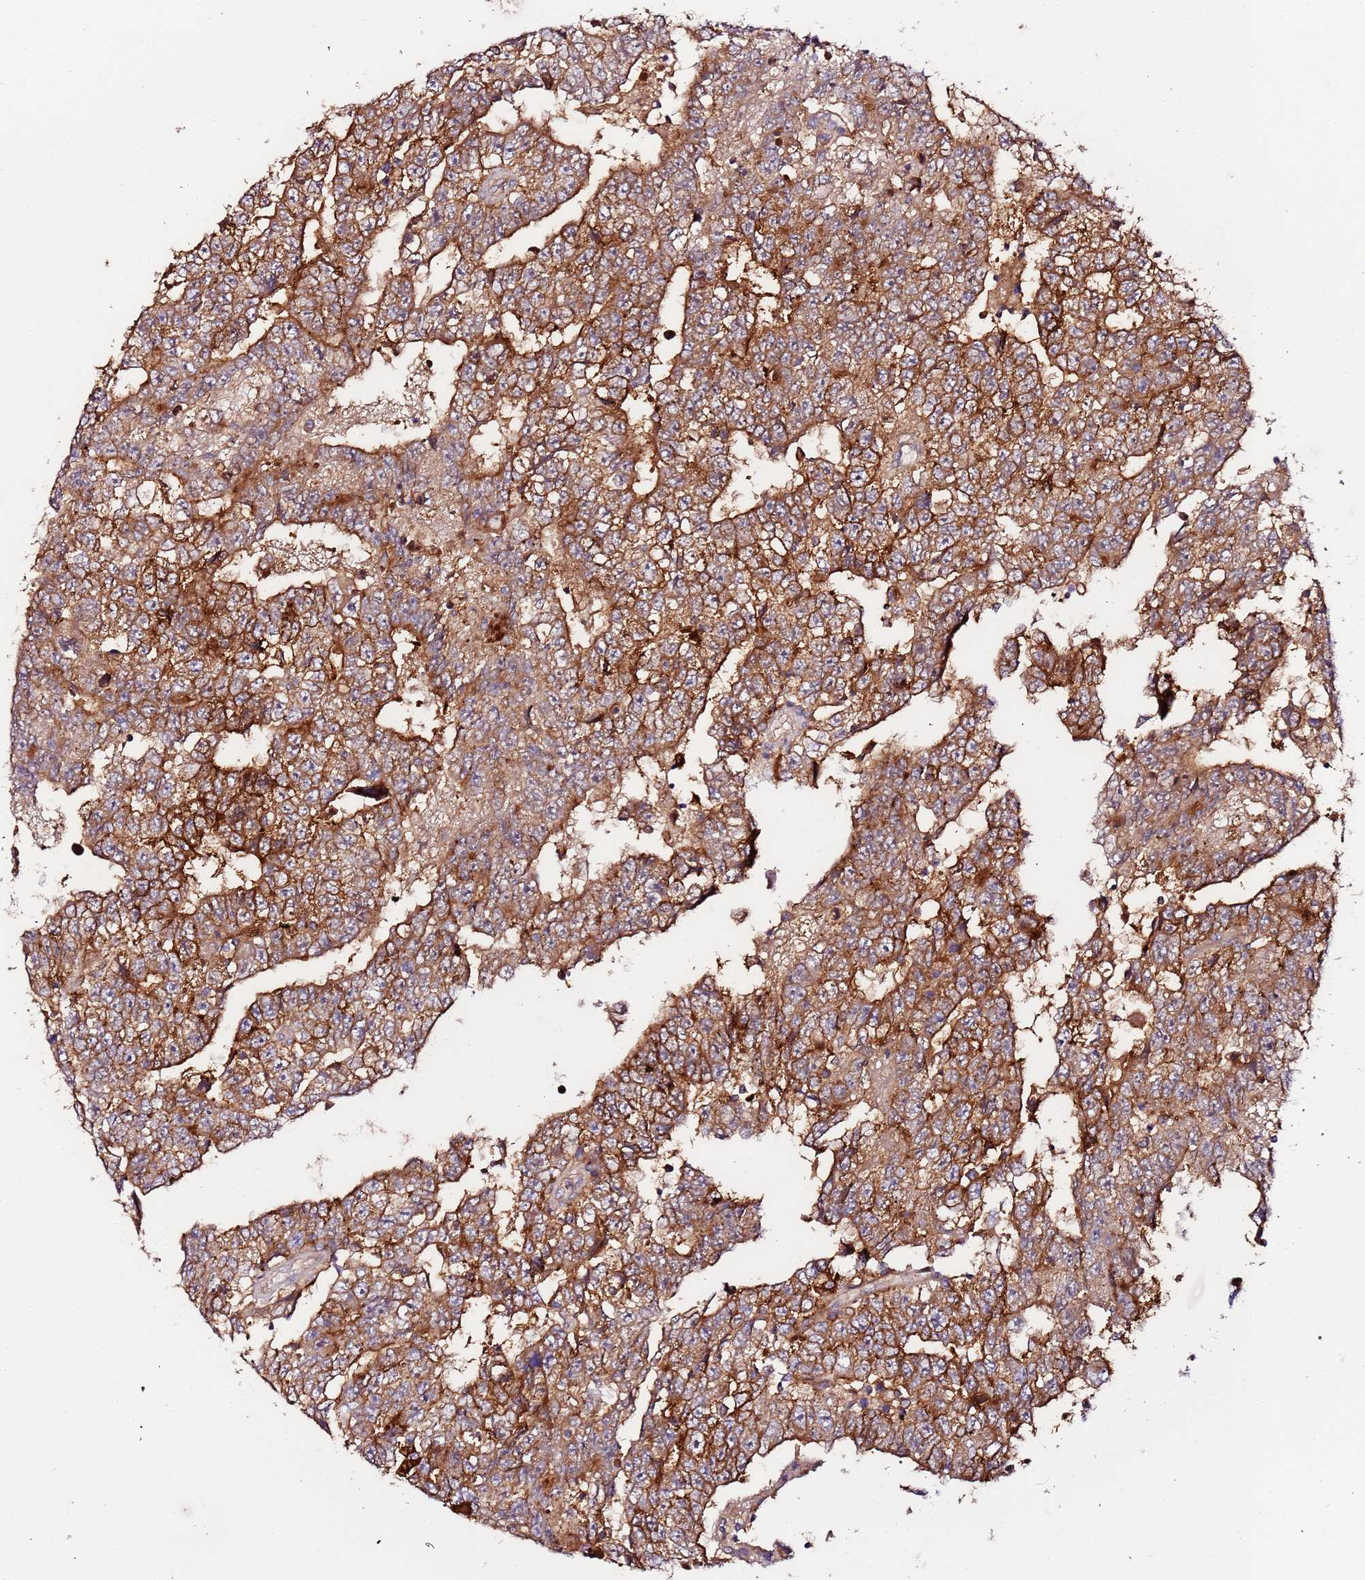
{"staining": {"intensity": "strong", "quantity": ">75%", "location": "cytoplasmic/membranous"}, "tissue": "testis cancer", "cell_type": "Tumor cells", "image_type": "cancer", "snomed": [{"axis": "morphology", "description": "Carcinoma, Embryonal, NOS"}, {"axis": "topography", "description": "Testis"}], "caption": "Immunohistochemistry staining of testis embryonal carcinoma, which shows high levels of strong cytoplasmic/membranous staining in approximately >75% of tumor cells indicating strong cytoplasmic/membranous protein staining. The staining was performed using DAB (brown) for protein detection and nuclei were counterstained in hematoxylin (blue).", "gene": "FLVCR1", "patient": {"sex": "male", "age": 25}}